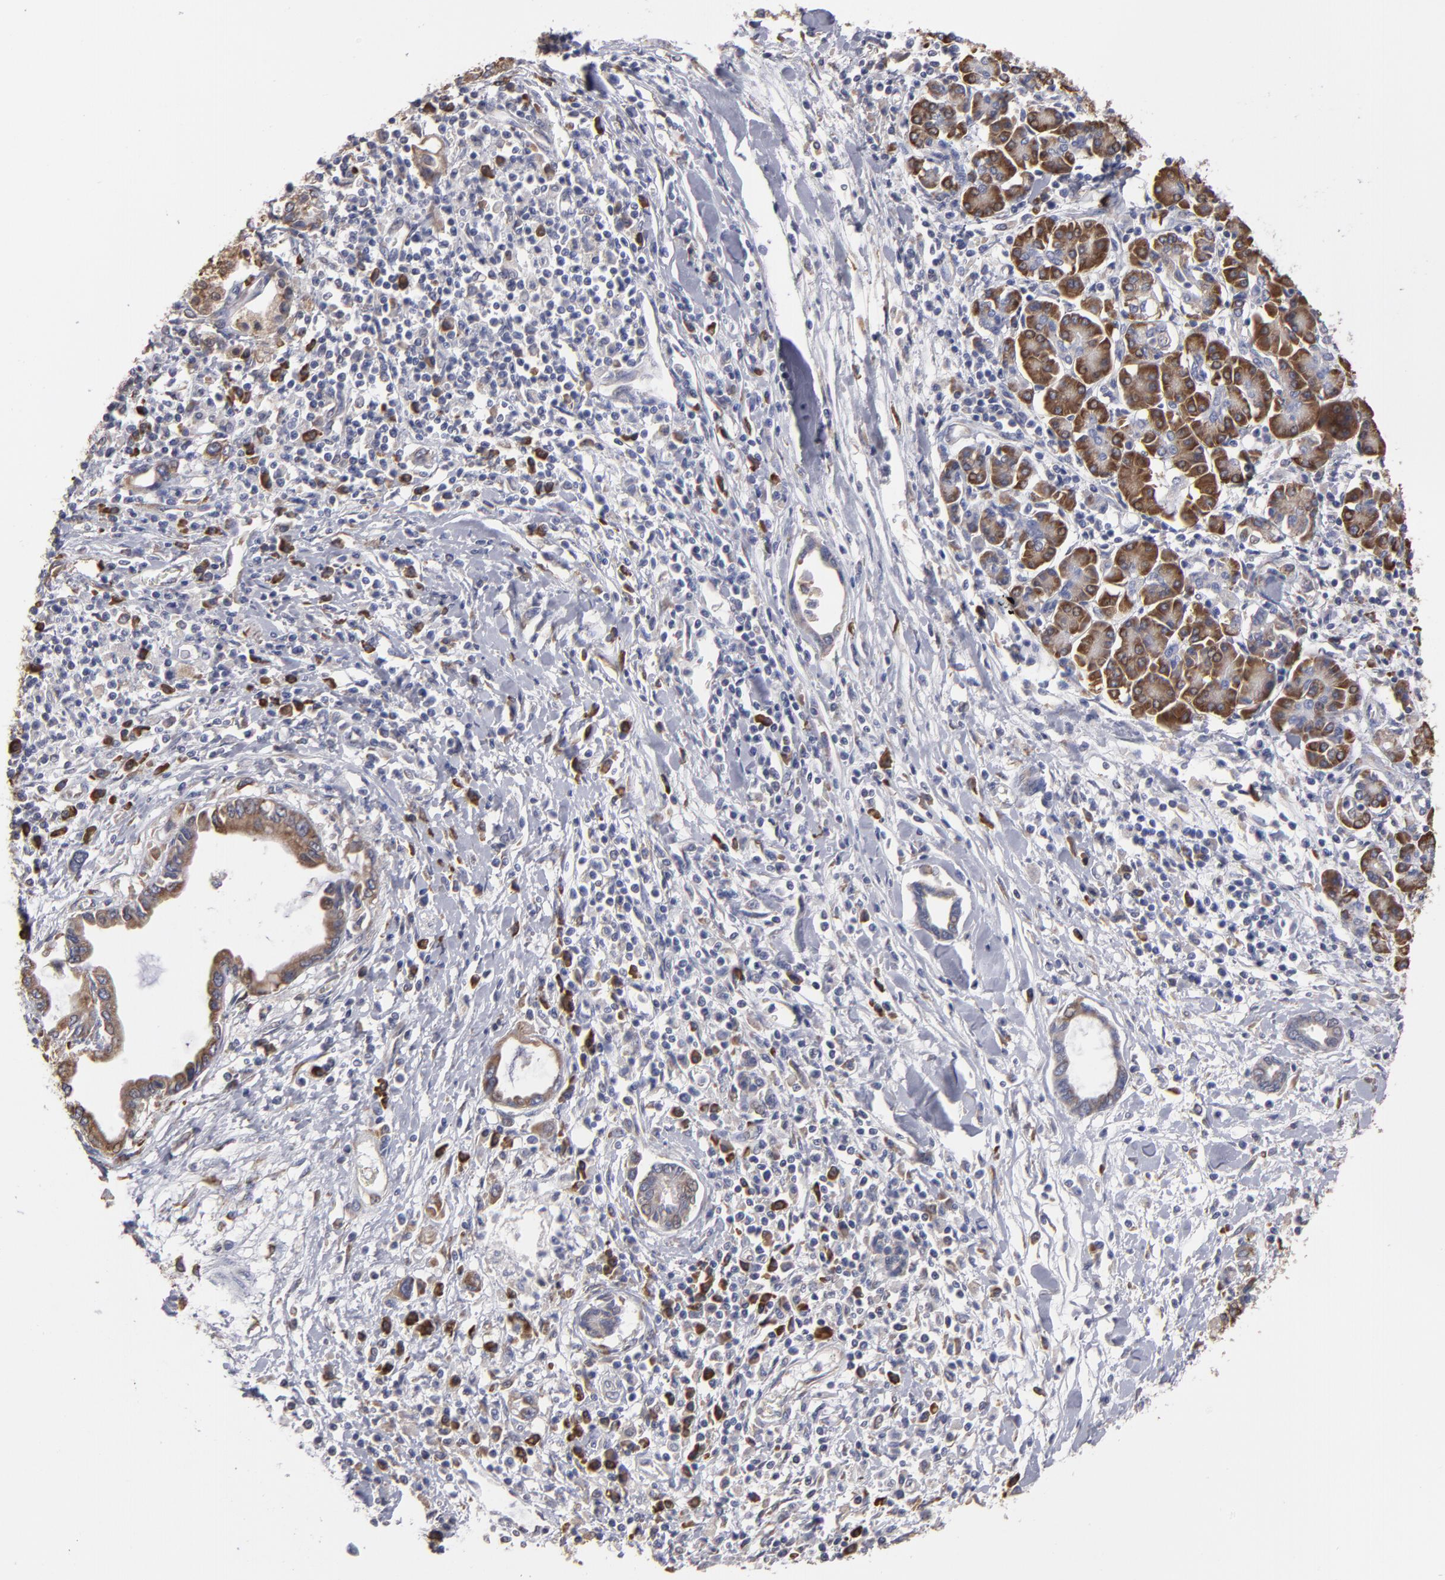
{"staining": {"intensity": "weak", "quantity": ">75%", "location": "cytoplasmic/membranous"}, "tissue": "pancreatic cancer", "cell_type": "Tumor cells", "image_type": "cancer", "snomed": [{"axis": "morphology", "description": "Adenocarcinoma, NOS"}, {"axis": "topography", "description": "Pancreas"}], "caption": "About >75% of tumor cells in pancreatic cancer (adenocarcinoma) show weak cytoplasmic/membranous protein expression as visualized by brown immunohistochemical staining.", "gene": "SND1", "patient": {"sex": "female", "age": 57}}